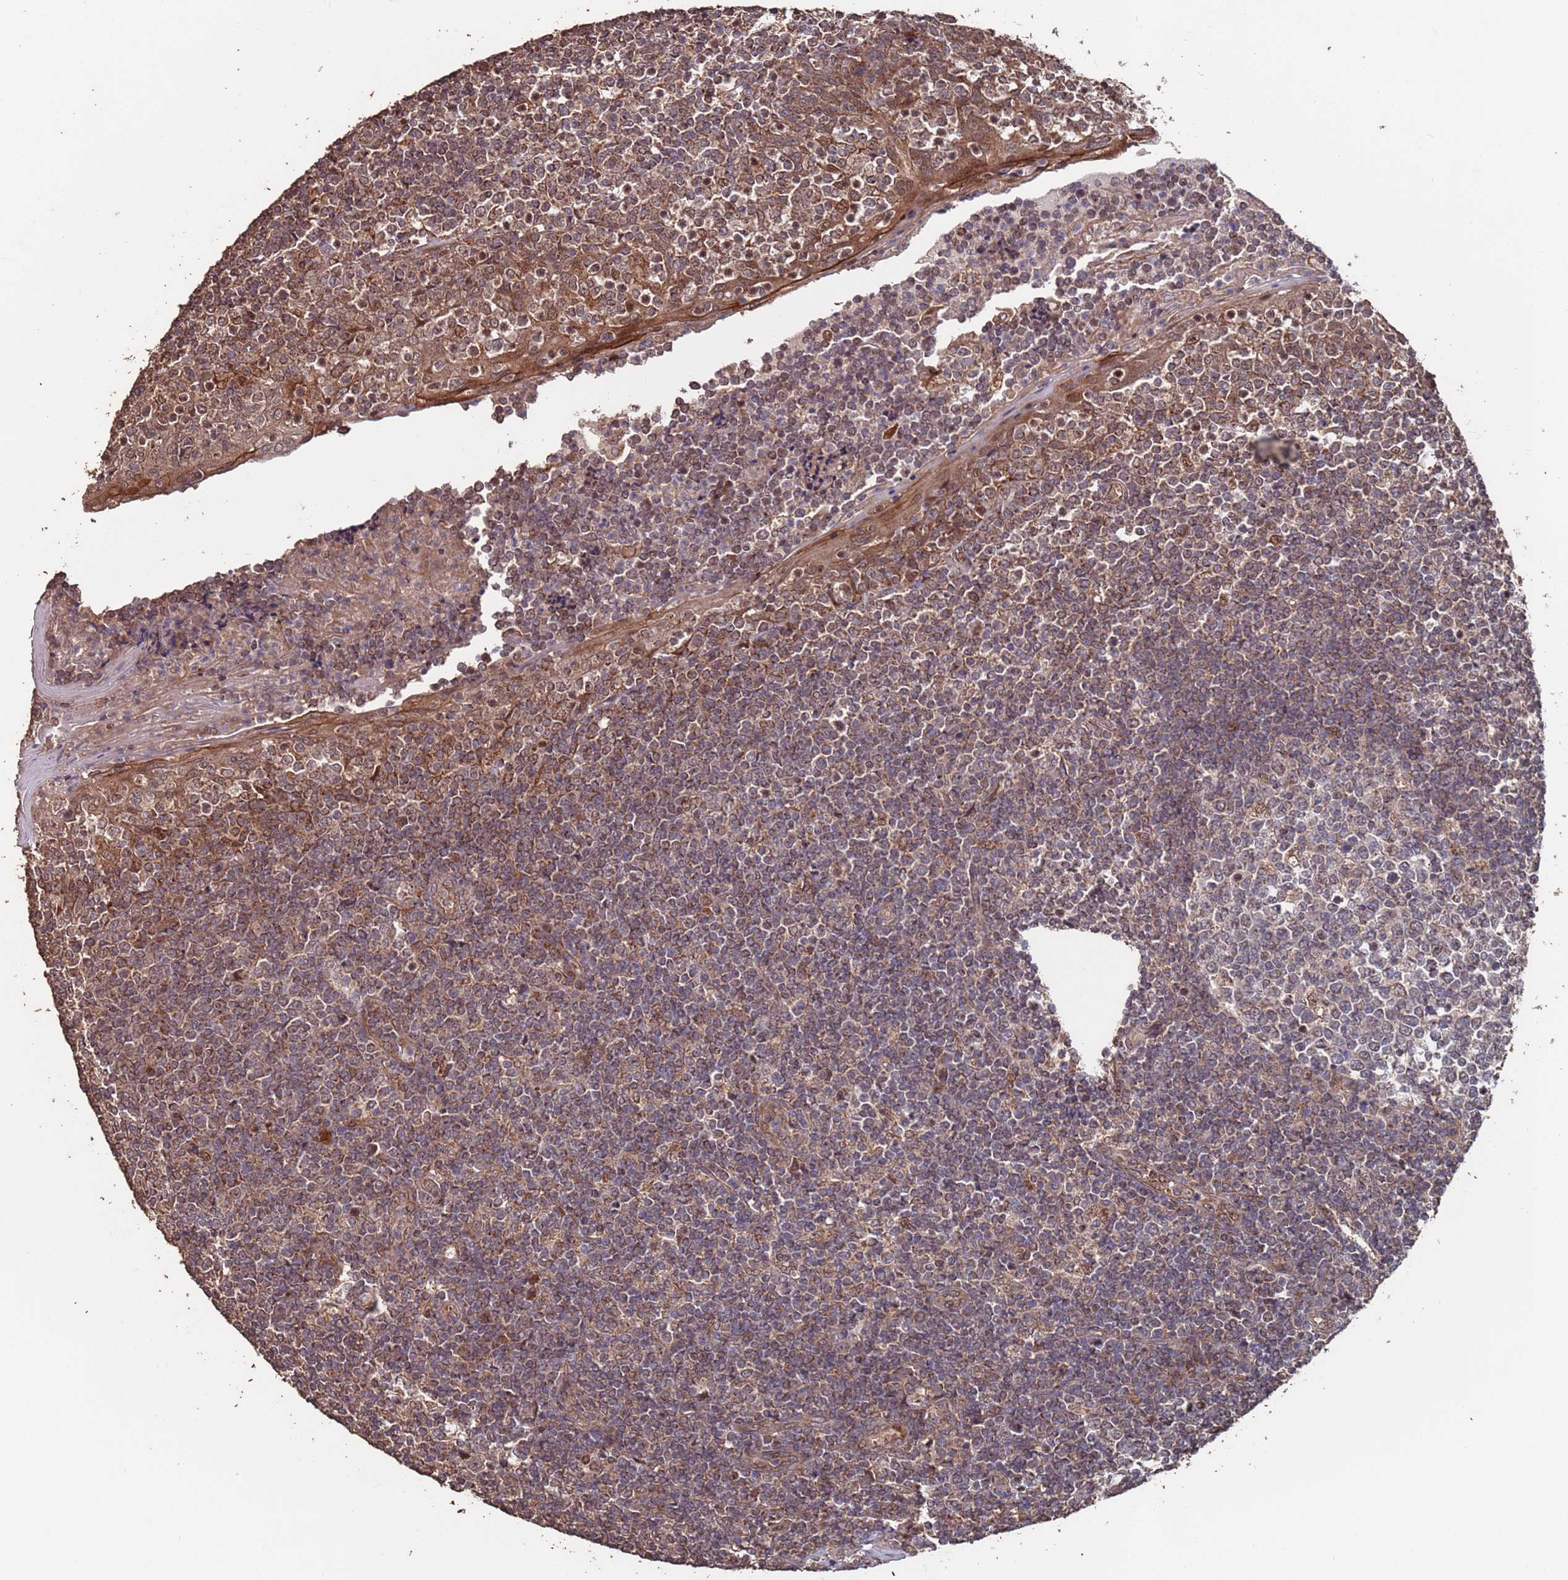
{"staining": {"intensity": "moderate", "quantity": "<25%", "location": "cytoplasmic/membranous,nuclear"}, "tissue": "tonsil", "cell_type": "Germinal center cells", "image_type": "normal", "snomed": [{"axis": "morphology", "description": "Normal tissue, NOS"}, {"axis": "topography", "description": "Tonsil"}], "caption": "Human tonsil stained for a protein (brown) shows moderate cytoplasmic/membranous,nuclear positive expression in about <25% of germinal center cells.", "gene": "PRR7", "patient": {"sex": "female", "age": 19}}